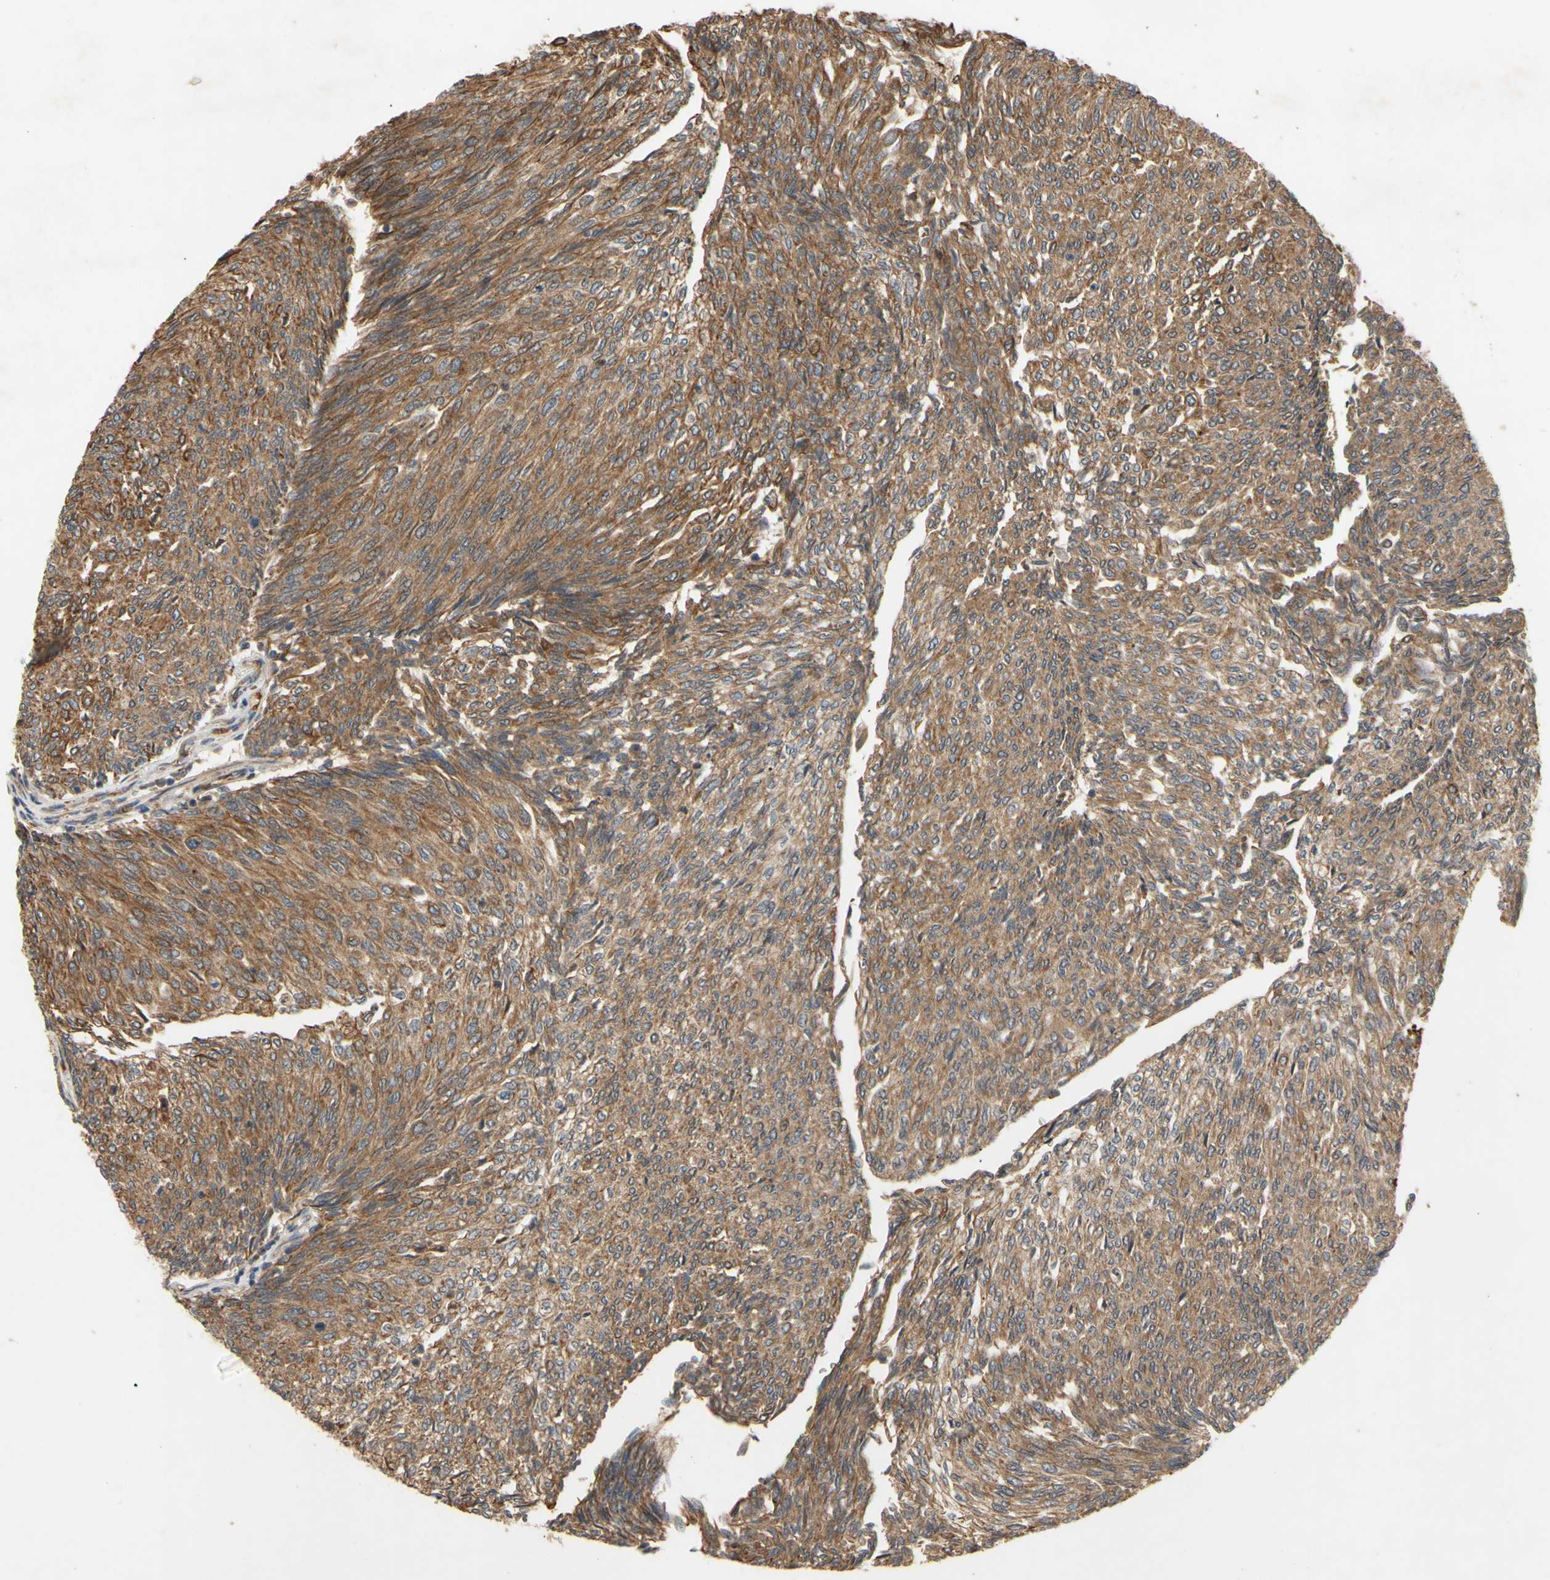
{"staining": {"intensity": "moderate", "quantity": ">75%", "location": "cytoplasmic/membranous"}, "tissue": "urothelial cancer", "cell_type": "Tumor cells", "image_type": "cancer", "snomed": [{"axis": "morphology", "description": "Urothelial carcinoma, Low grade"}, {"axis": "topography", "description": "Urinary bladder"}], "caption": "Protein staining by immunohistochemistry (IHC) shows moderate cytoplasmic/membranous positivity in about >75% of tumor cells in urothelial cancer.", "gene": "PKN1", "patient": {"sex": "female", "age": 79}}